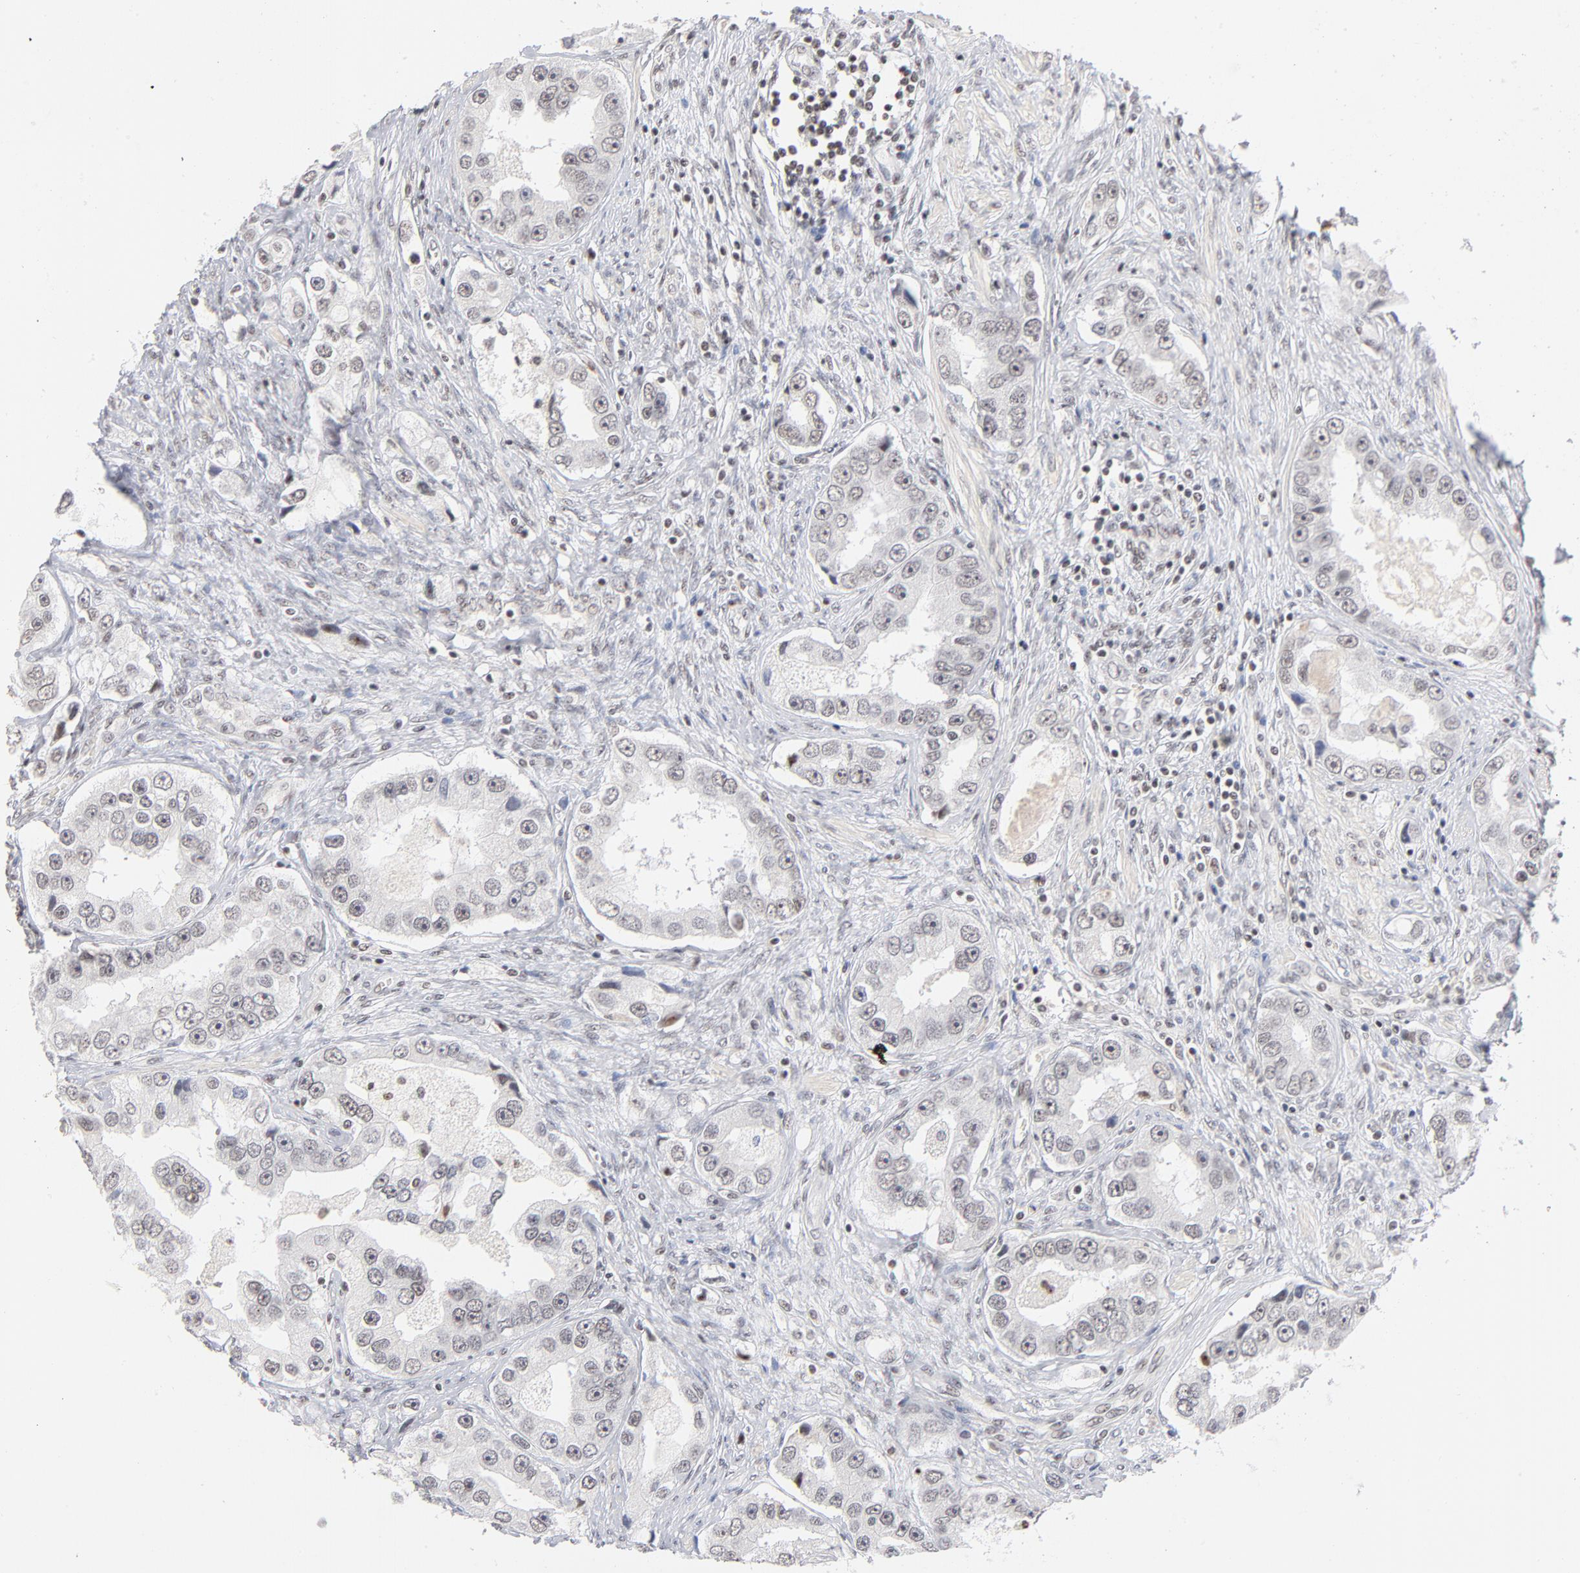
{"staining": {"intensity": "negative", "quantity": "none", "location": "none"}, "tissue": "prostate cancer", "cell_type": "Tumor cells", "image_type": "cancer", "snomed": [{"axis": "morphology", "description": "Adenocarcinoma, High grade"}, {"axis": "topography", "description": "Prostate"}], "caption": "Micrograph shows no protein staining in tumor cells of prostate cancer (adenocarcinoma (high-grade)) tissue. The staining is performed using DAB (3,3'-diaminobenzidine) brown chromogen with nuclei counter-stained in using hematoxylin.", "gene": "ZNF143", "patient": {"sex": "male", "age": 63}}